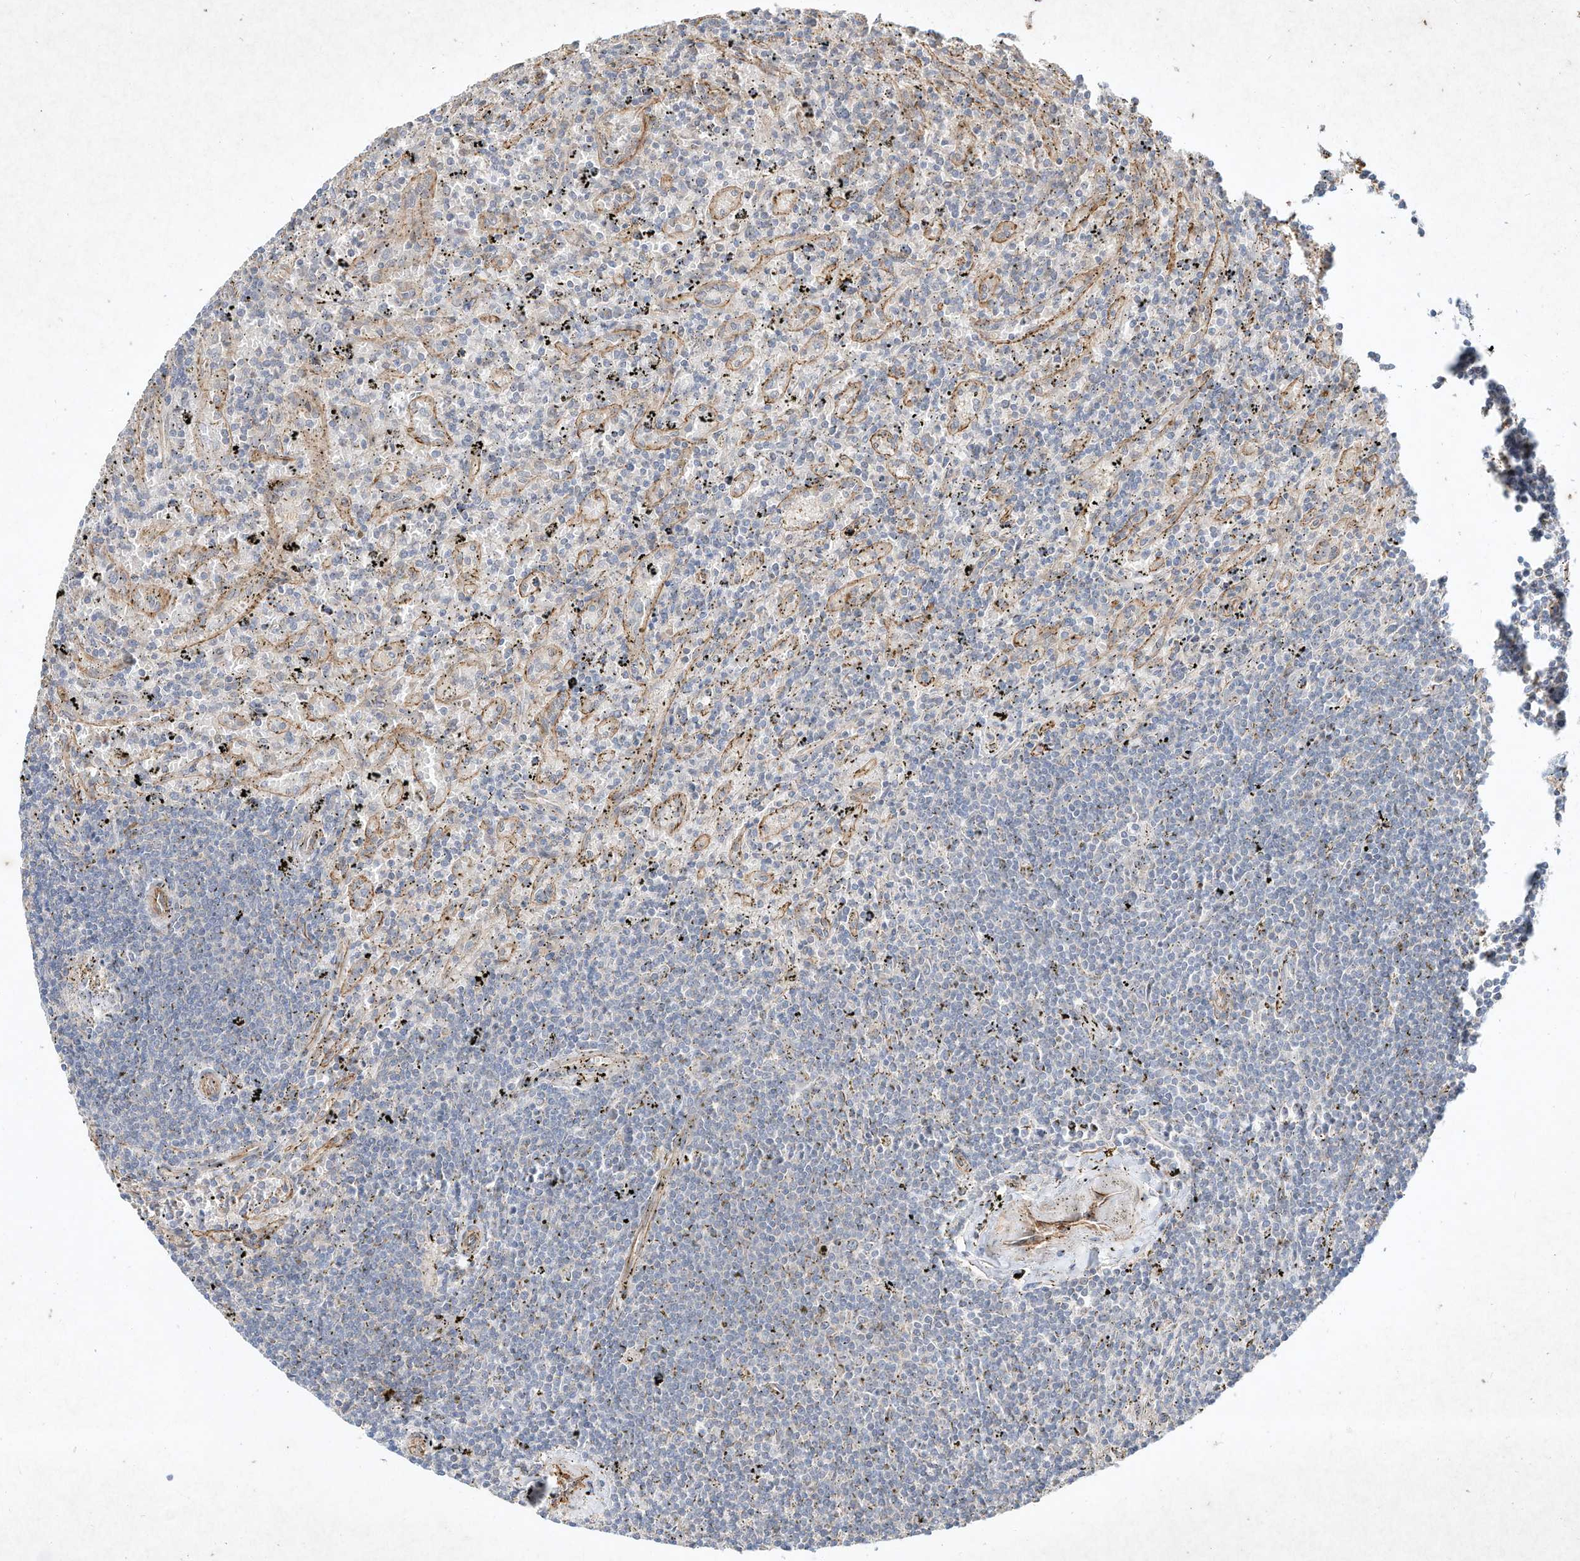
{"staining": {"intensity": "negative", "quantity": "none", "location": "none"}, "tissue": "lymphoma", "cell_type": "Tumor cells", "image_type": "cancer", "snomed": [{"axis": "morphology", "description": "Malignant lymphoma, non-Hodgkin's type, Low grade"}, {"axis": "topography", "description": "Spleen"}], "caption": "This is a image of IHC staining of malignant lymphoma, non-Hodgkin's type (low-grade), which shows no positivity in tumor cells.", "gene": "HTR5A", "patient": {"sex": "male", "age": 76}}